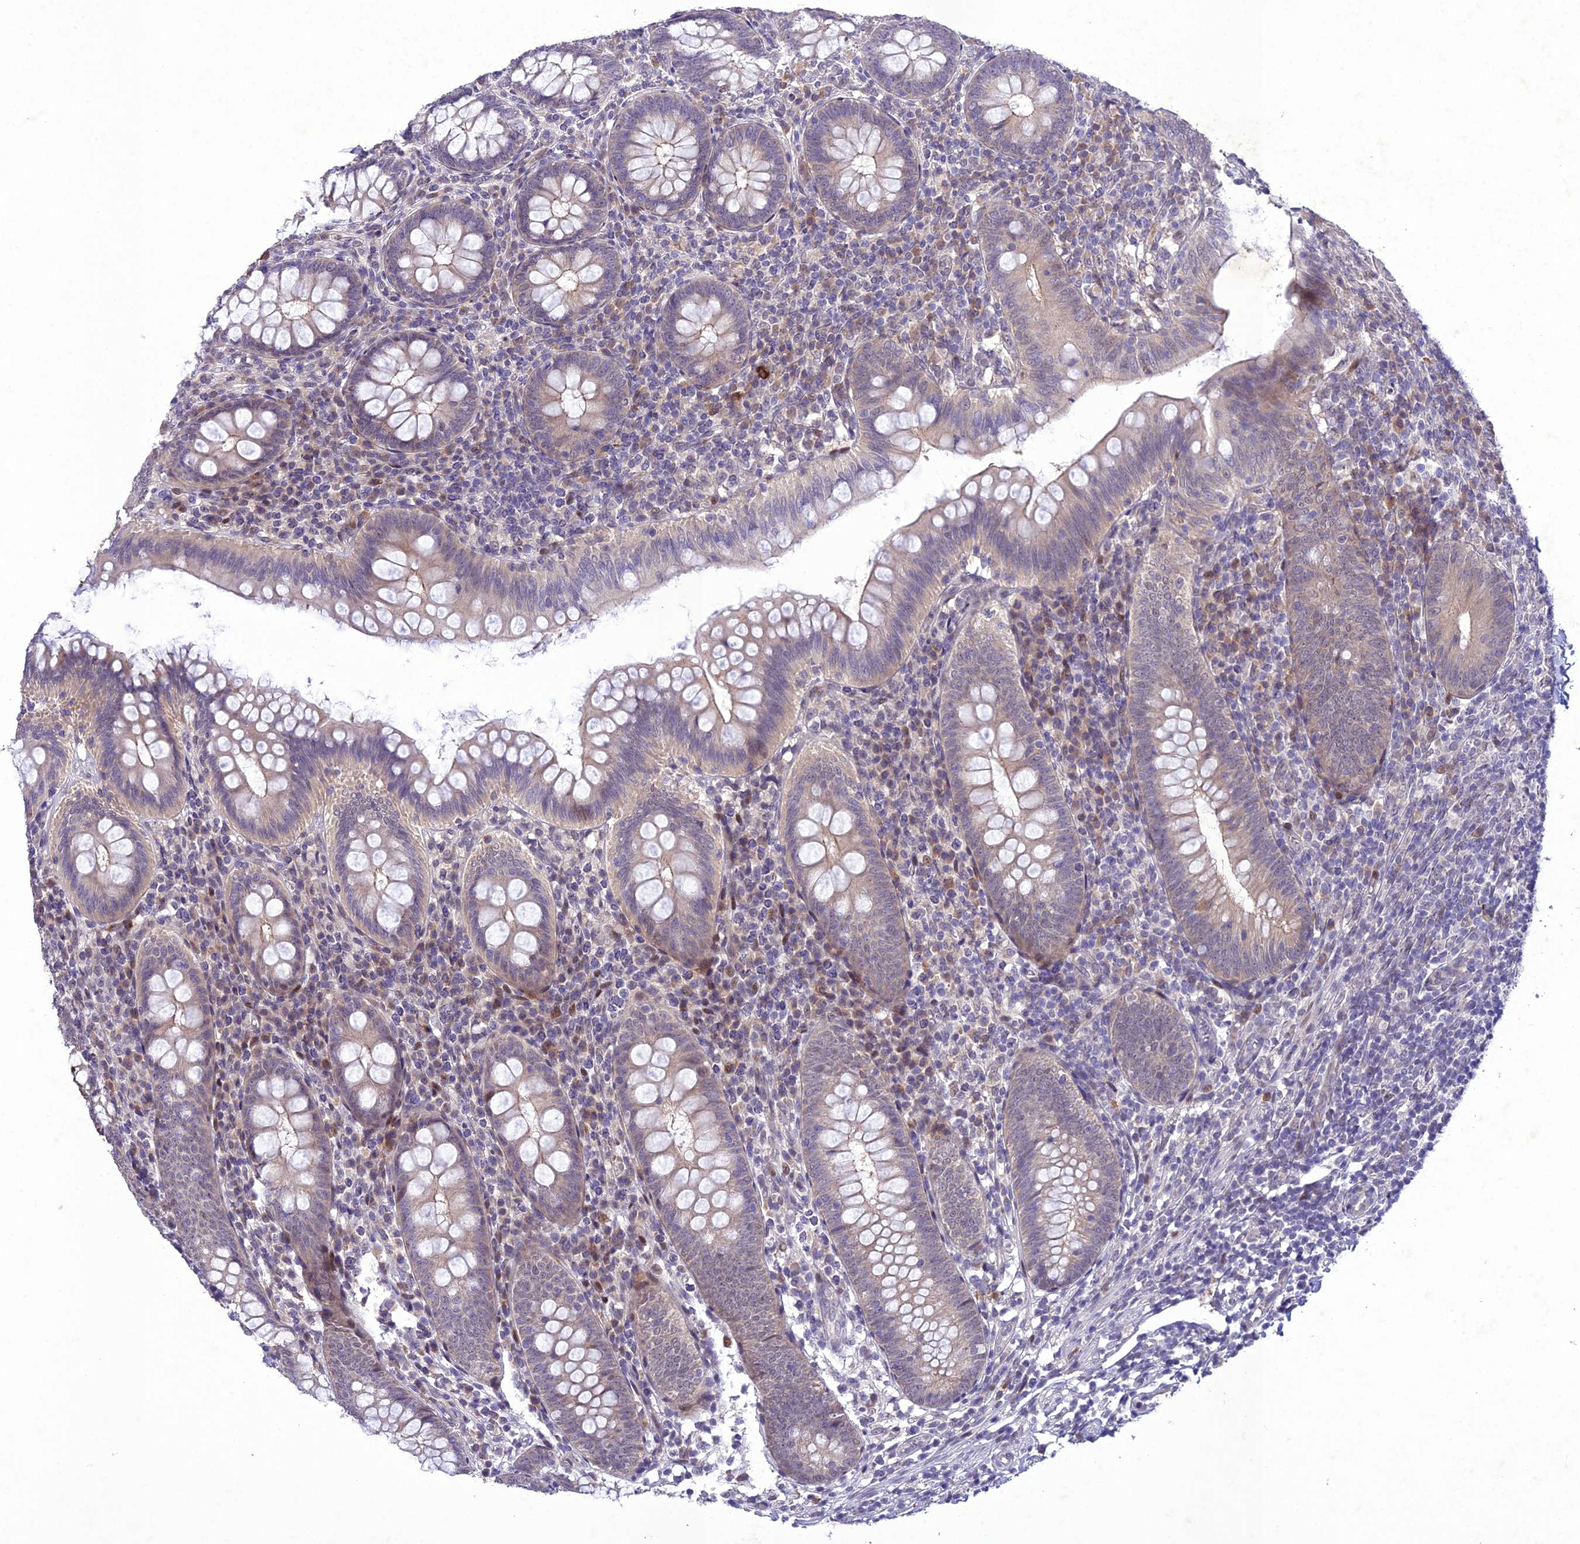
{"staining": {"intensity": "moderate", "quantity": "25%-75%", "location": "cytoplasmic/membranous"}, "tissue": "appendix", "cell_type": "Glandular cells", "image_type": "normal", "snomed": [{"axis": "morphology", "description": "Normal tissue, NOS"}, {"axis": "topography", "description": "Appendix"}], "caption": "Immunohistochemical staining of unremarkable appendix shows medium levels of moderate cytoplasmic/membranous expression in approximately 25%-75% of glandular cells.", "gene": "ANKRD52", "patient": {"sex": "male", "age": 14}}